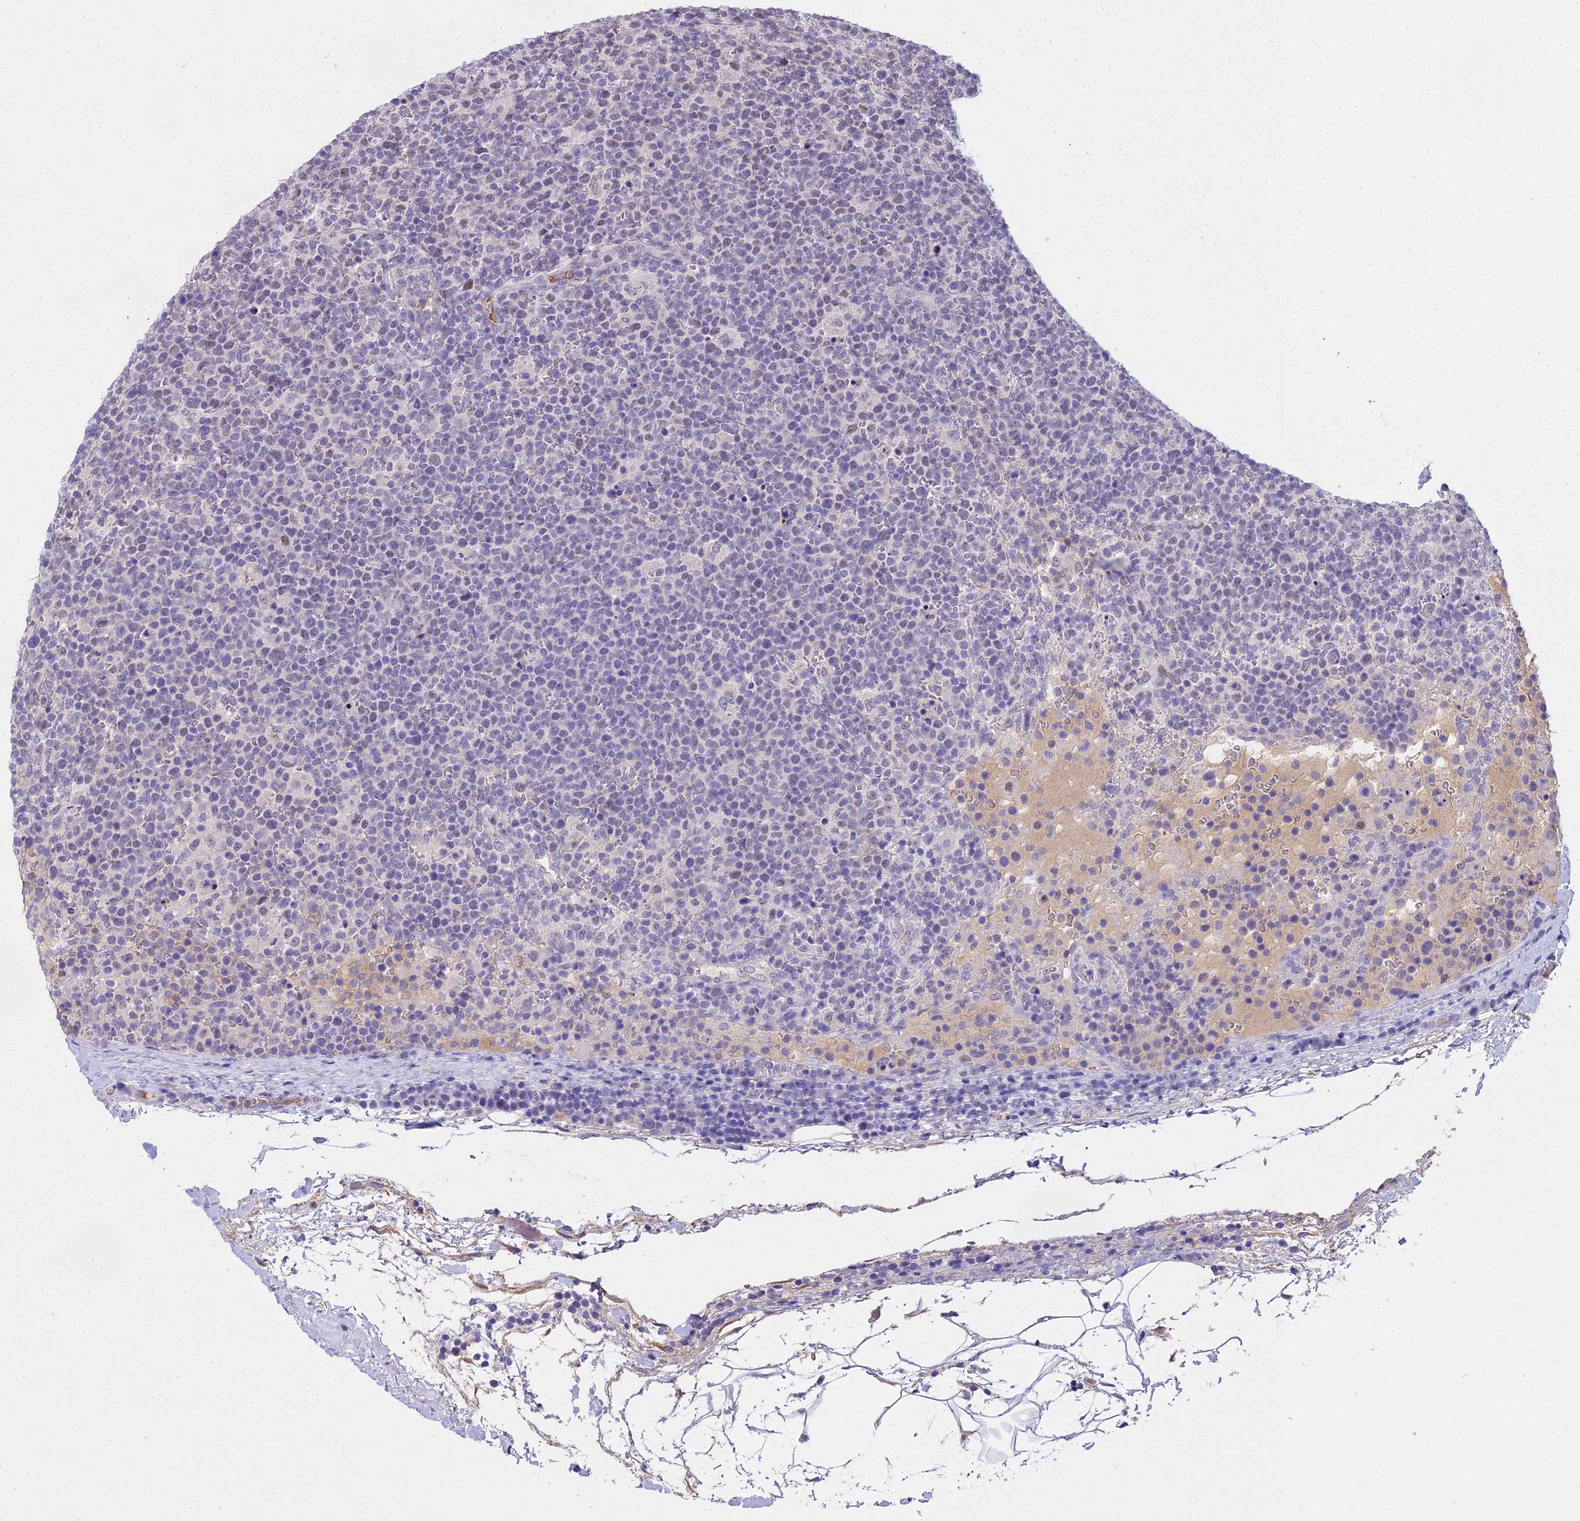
{"staining": {"intensity": "negative", "quantity": "none", "location": "none"}, "tissue": "lymphoma", "cell_type": "Tumor cells", "image_type": "cancer", "snomed": [{"axis": "morphology", "description": "Malignant lymphoma, non-Hodgkin's type, High grade"}, {"axis": "topography", "description": "Lymph node"}], "caption": "Immunohistochemical staining of high-grade malignant lymphoma, non-Hodgkin's type shows no significant expression in tumor cells.", "gene": "MAT2A", "patient": {"sex": "male", "age": 61}}